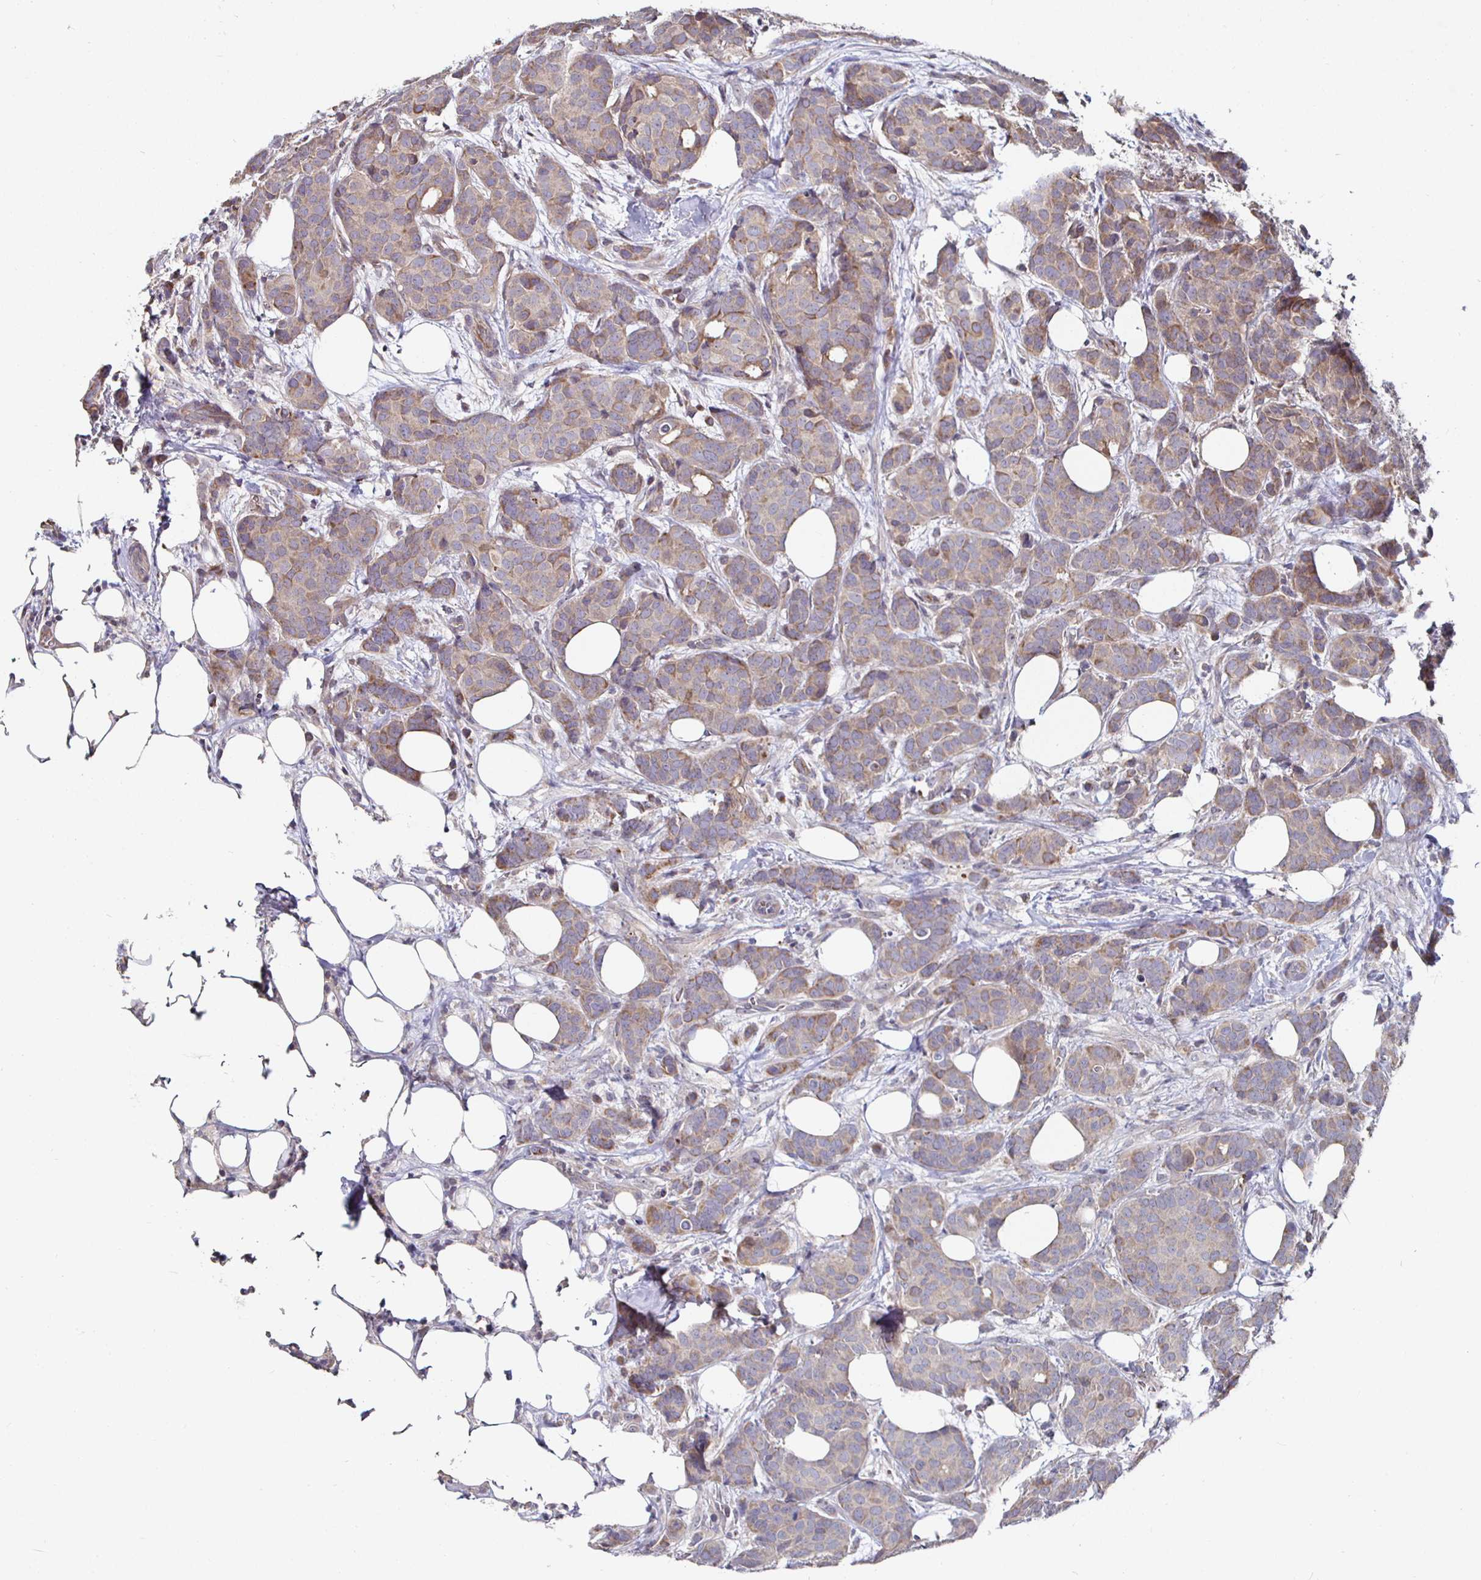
{"staining": {"intensity": "moderate", "quantity": ">75%", "location": "cytoplasmic/membranous"}, "tissue": "breast cancer", "cell_type": "Tumor cells", "image_type": "cancer", "snomed": [{"axis": "morphology", "description": "Duct carcinoma"}, {"axis": "topography", "description": "Breast"}], "caption": "Human breast cancer stained with a brown dye reveals moderate cytoplasmic/membranous positive positivity in about >75% of tumor cells.", "gene": "NRSN1", "patient": {"sex": "female", "age": 70}}